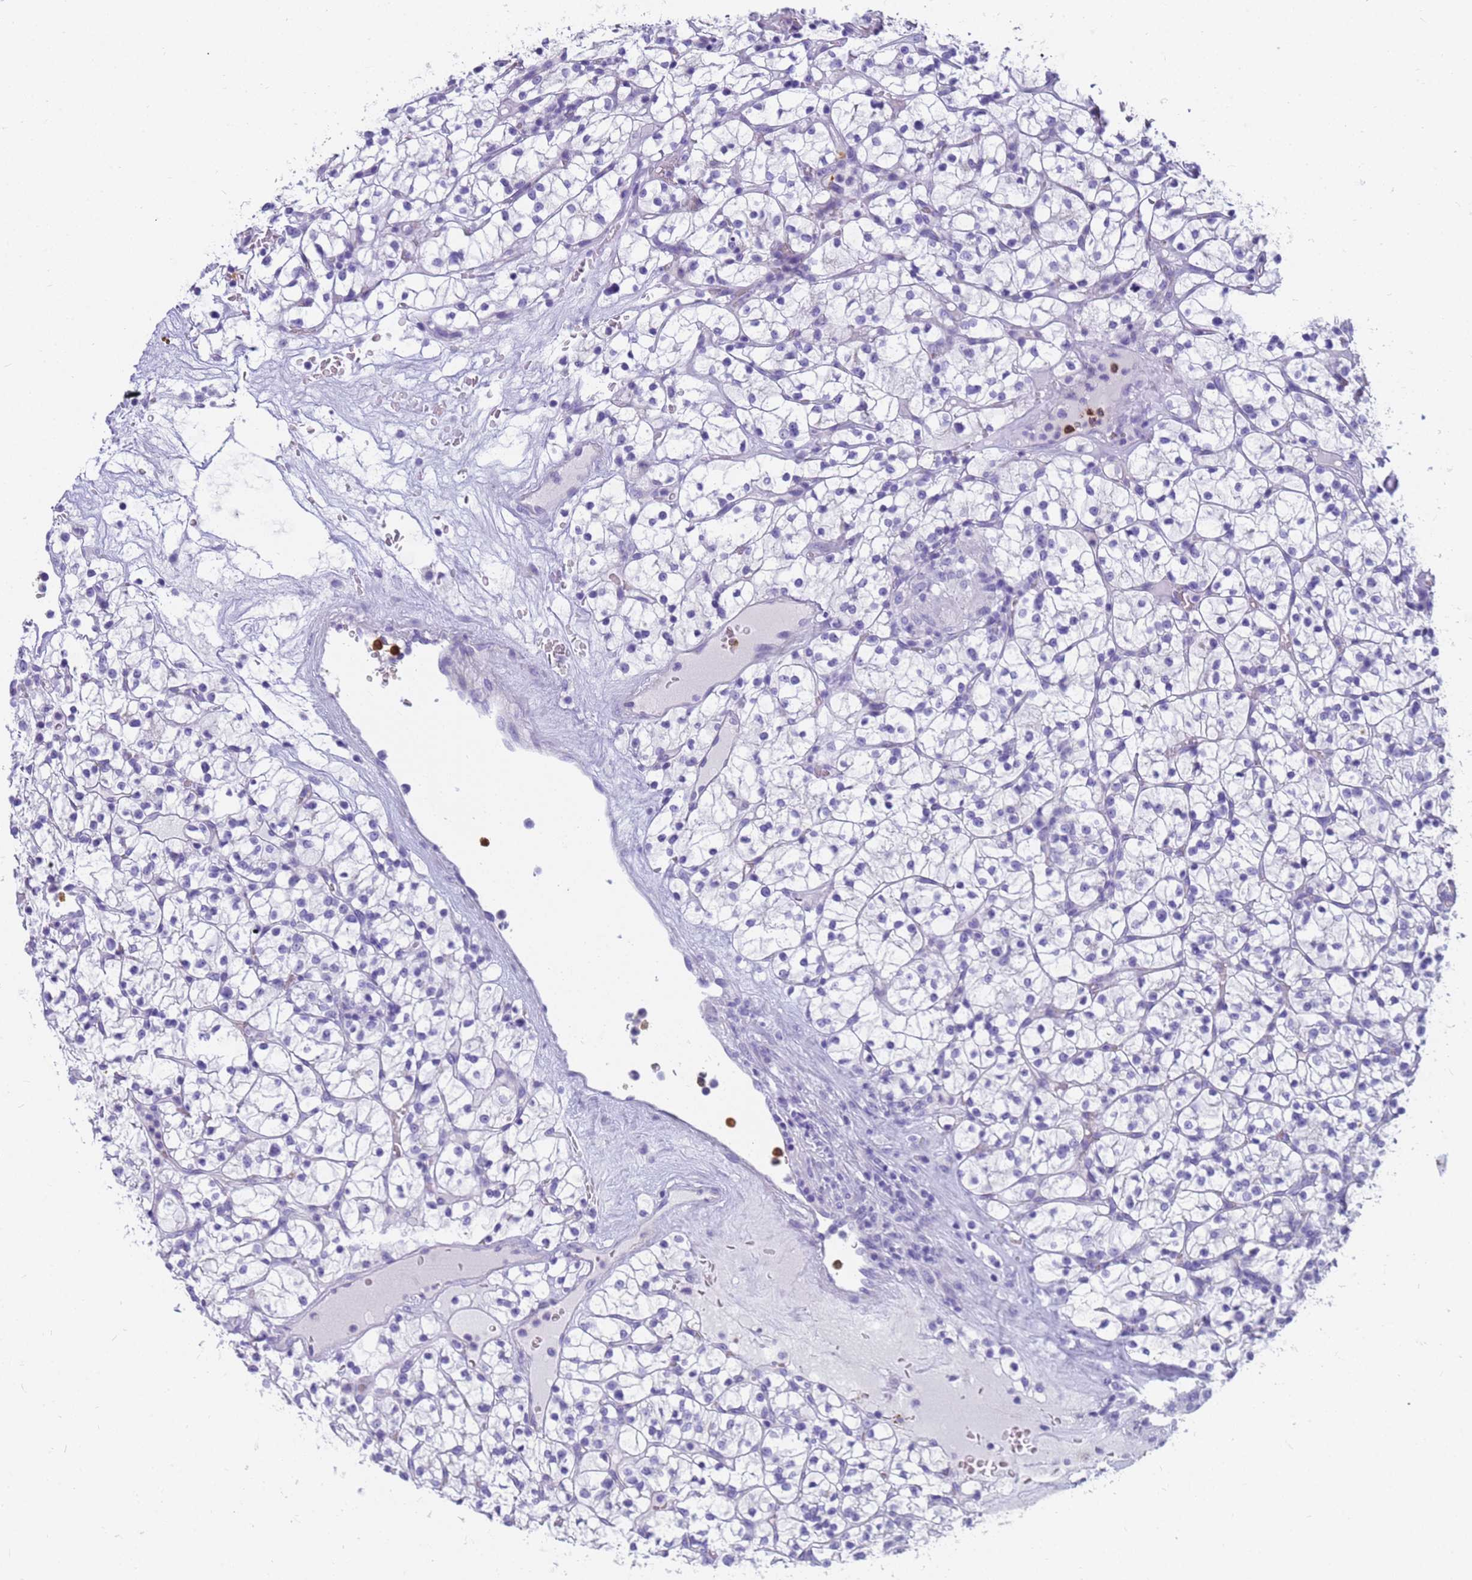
{"staining": {"intensity": "negative", "quantity": "none", "location": "none"}, "tissue": "renal cancer", "cell_type": "Tumor cells", "image_type": "cancer", "snomed": [{"axis": "morphology", "description": "Adenocarcinoma, NOS"}, {"axis": "topography", "description": "Kidney"}], "caption": "Tumor cells show no significant protein expression in adenocarcinoma (renal).", "gene": "RNASE2", "patient": {"sex": "female", "age": 64}}